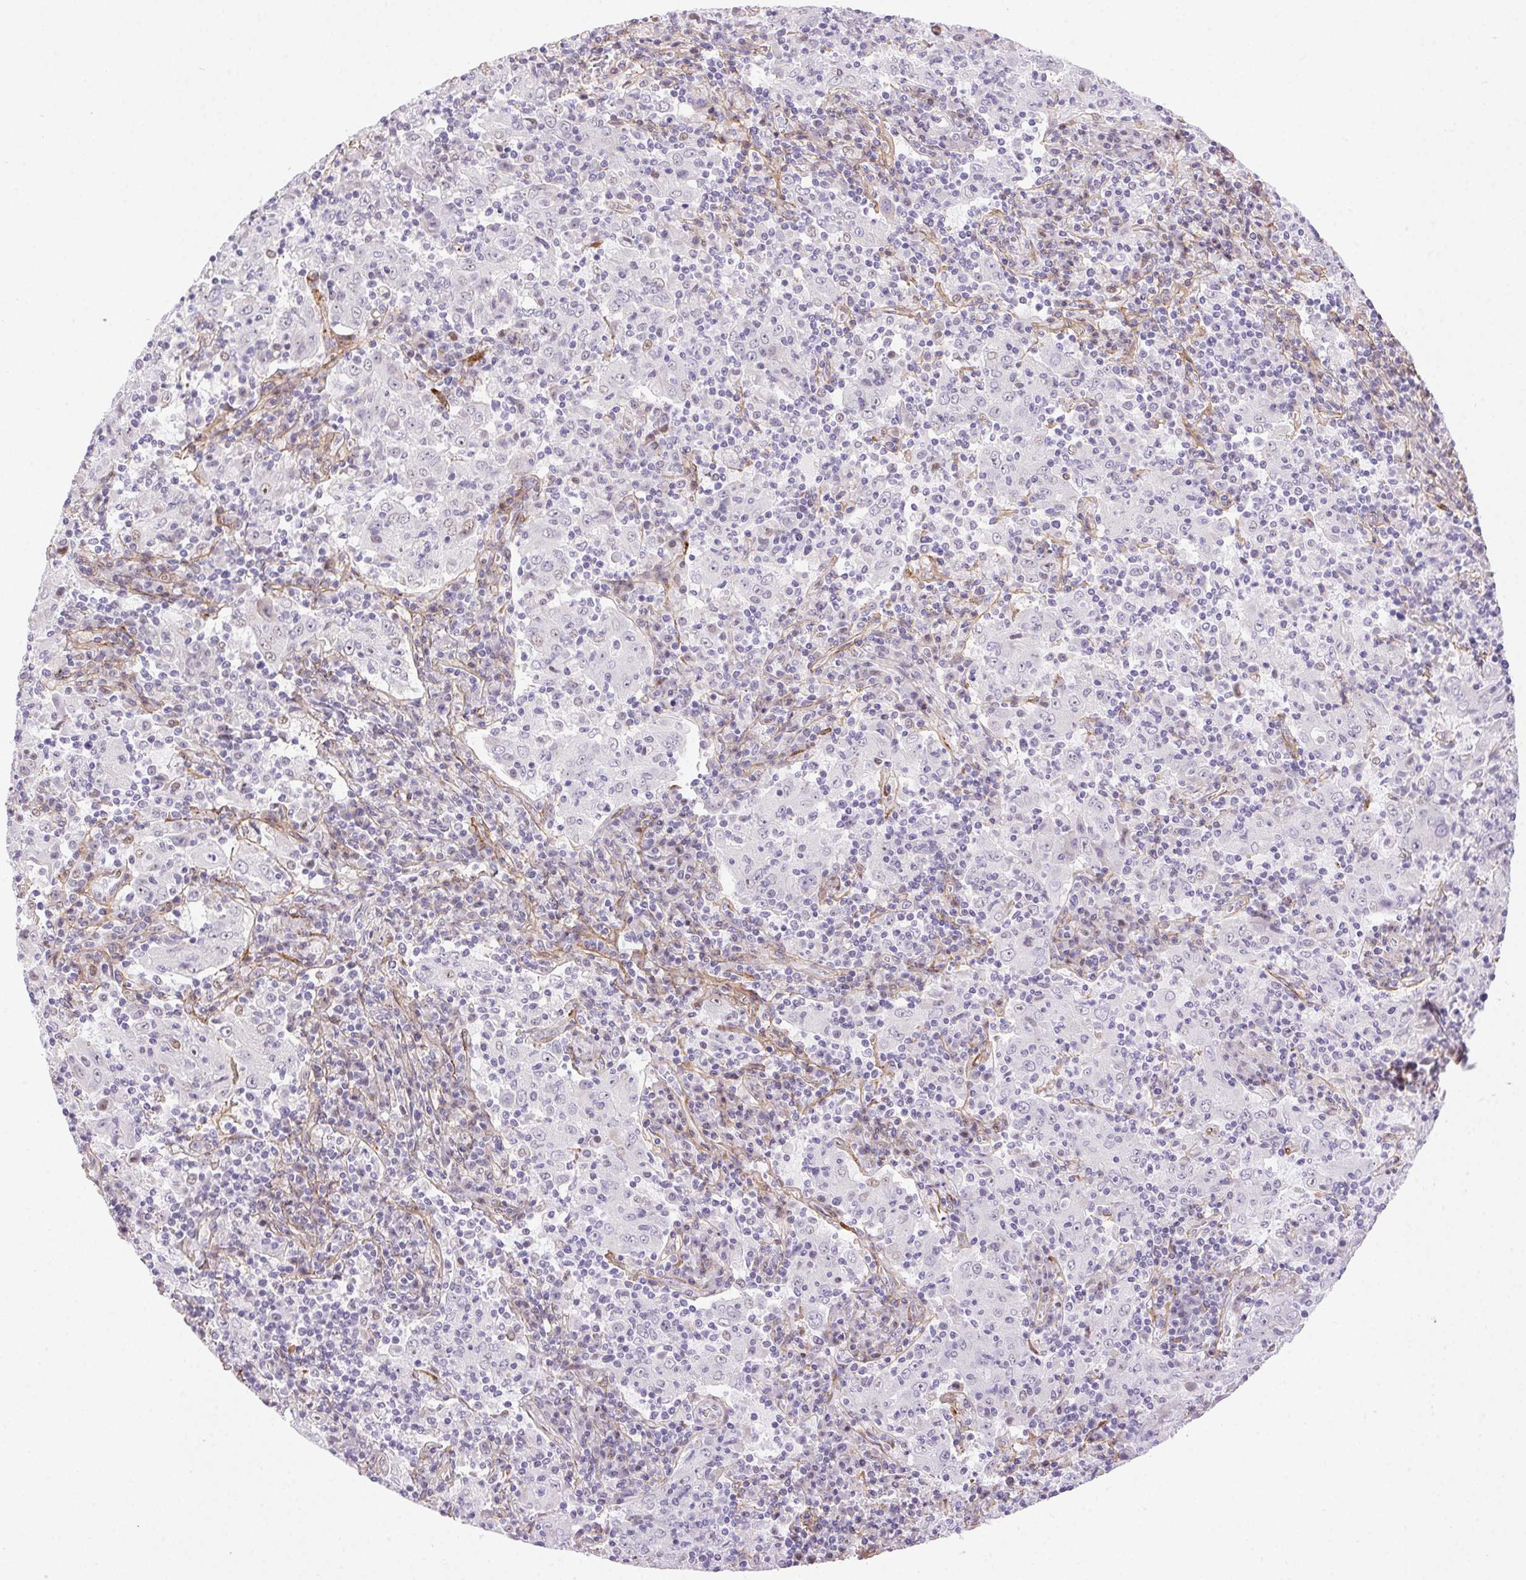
{"staining": {"intensity": "negative", "quantity": "none", "location": "none"}, "tissue": "pancreatic cancer", "cell_type": "Tumor cells", "image_type": "cancer", "snomed": [{"axis": "morphology", "description": "Adenocarcinoma, NOS"}, {"axis": "topography", "description": "Pancreas"}], "caption": "IHC photomicrograph of human pancreatic cancer stained for a protein (brown), which shows no expression in tumor cells. Brightfield microscopy of immunohistochemistry stained with DAB (3,3'-diaminobenzidine) (brown) and hematoxylin (blue), captured at high magnification.", "gene": "PDZD2", "patient": {"sex": "male", "age": 63}}